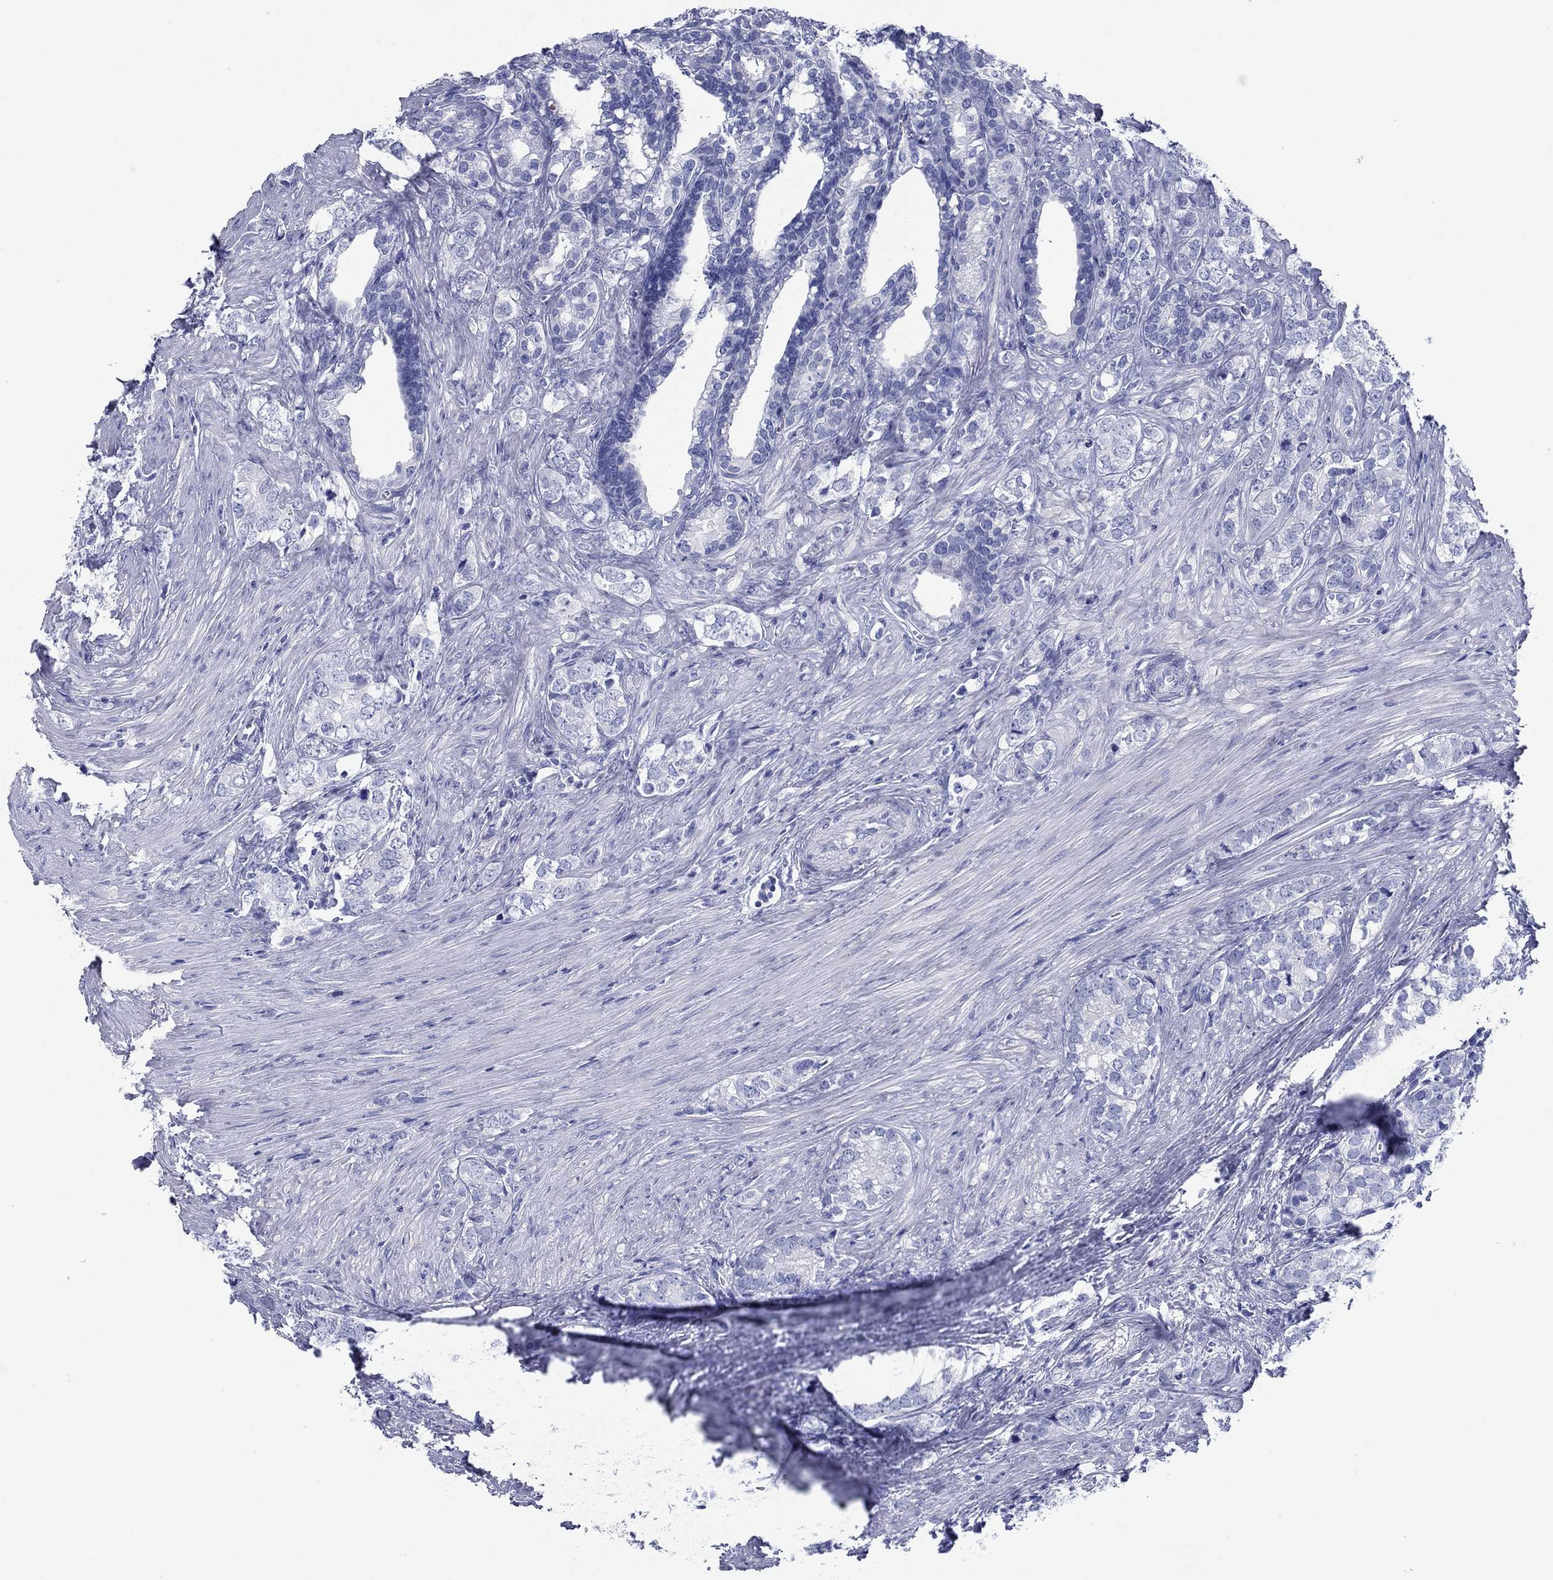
{"staining": {"intensity": "negative", "quantity": "none", "location": "none"}, "tissue": "prostate cancer", "cell_type": "Tumor cells", "image_type": "cancer", "snomed": [{"axis": "morphology", "description": "Adenocarcinoma, NOS"}, {"axis": "topography", "description": "Prostate and seminal vesicle, NOS"}], "caption": "Immunohistochemical staining of prostate cancer (adenocarcinoma) shows no significant positivity in tumor cells.", "gene": "ATP4A", "patient": {"sex": "male", "age": 63}}